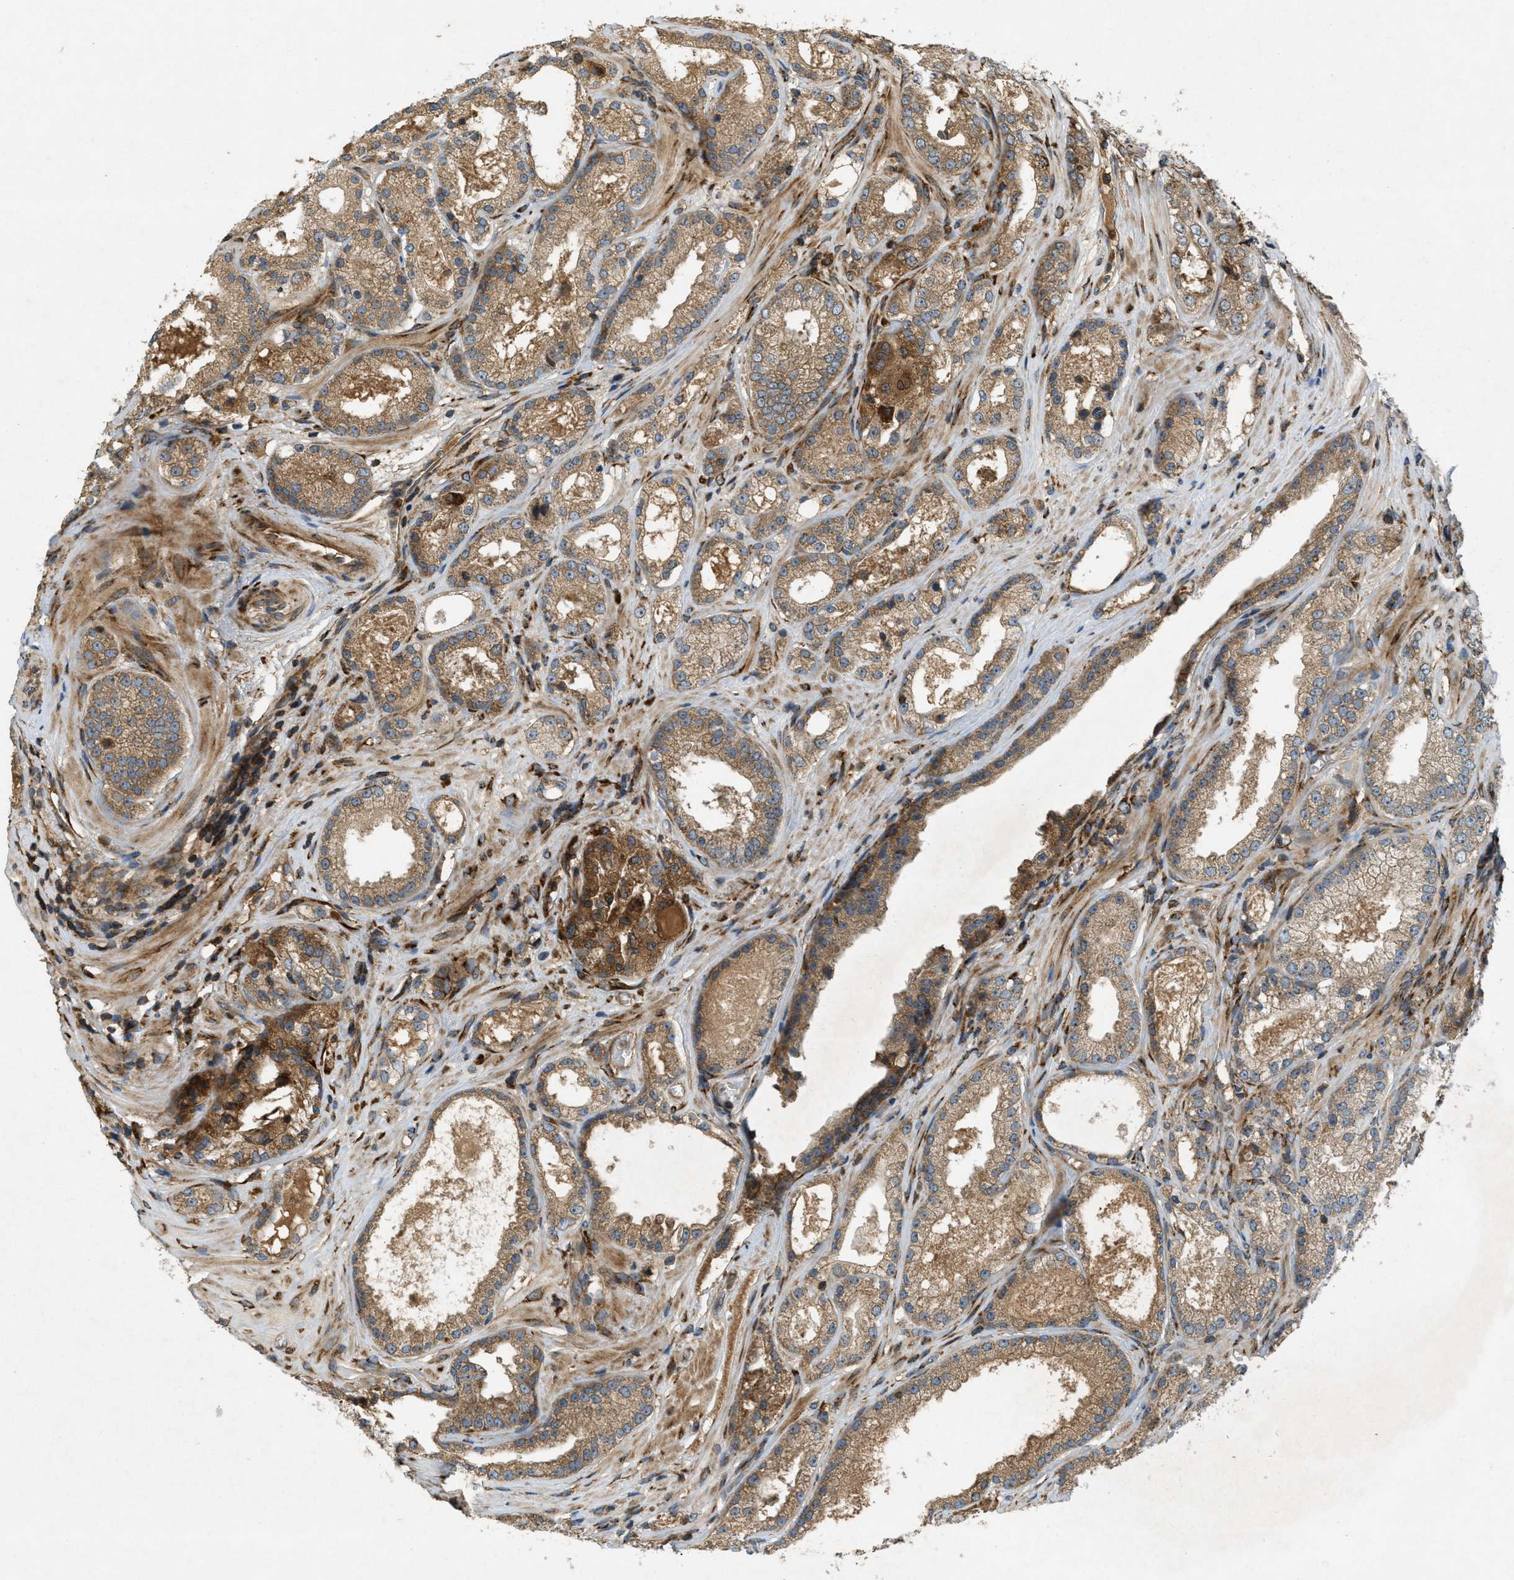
{"staining": {"intensity": "moderate", "quantity": ">75%", "location": "cytoplasmic/membranous"}, "tissue": "prostate cancer", "cell_type": "Tumor cells", "image_type": "cancer", "snomed": [{"axis": "morphology", "description": "Adenocarcinoma, High grade"}, {"axis": "topography", "description": "Prostate"}], "caption": "Protein expression by immunohistochemistry demonstrates moderate cytoplasmic/membranous positivity in about >75% of tumor cells in prostate adenocarcinoma (high-grade).", "gene": "PCDH18", "patient": {"sex": "male", "age": 65}}